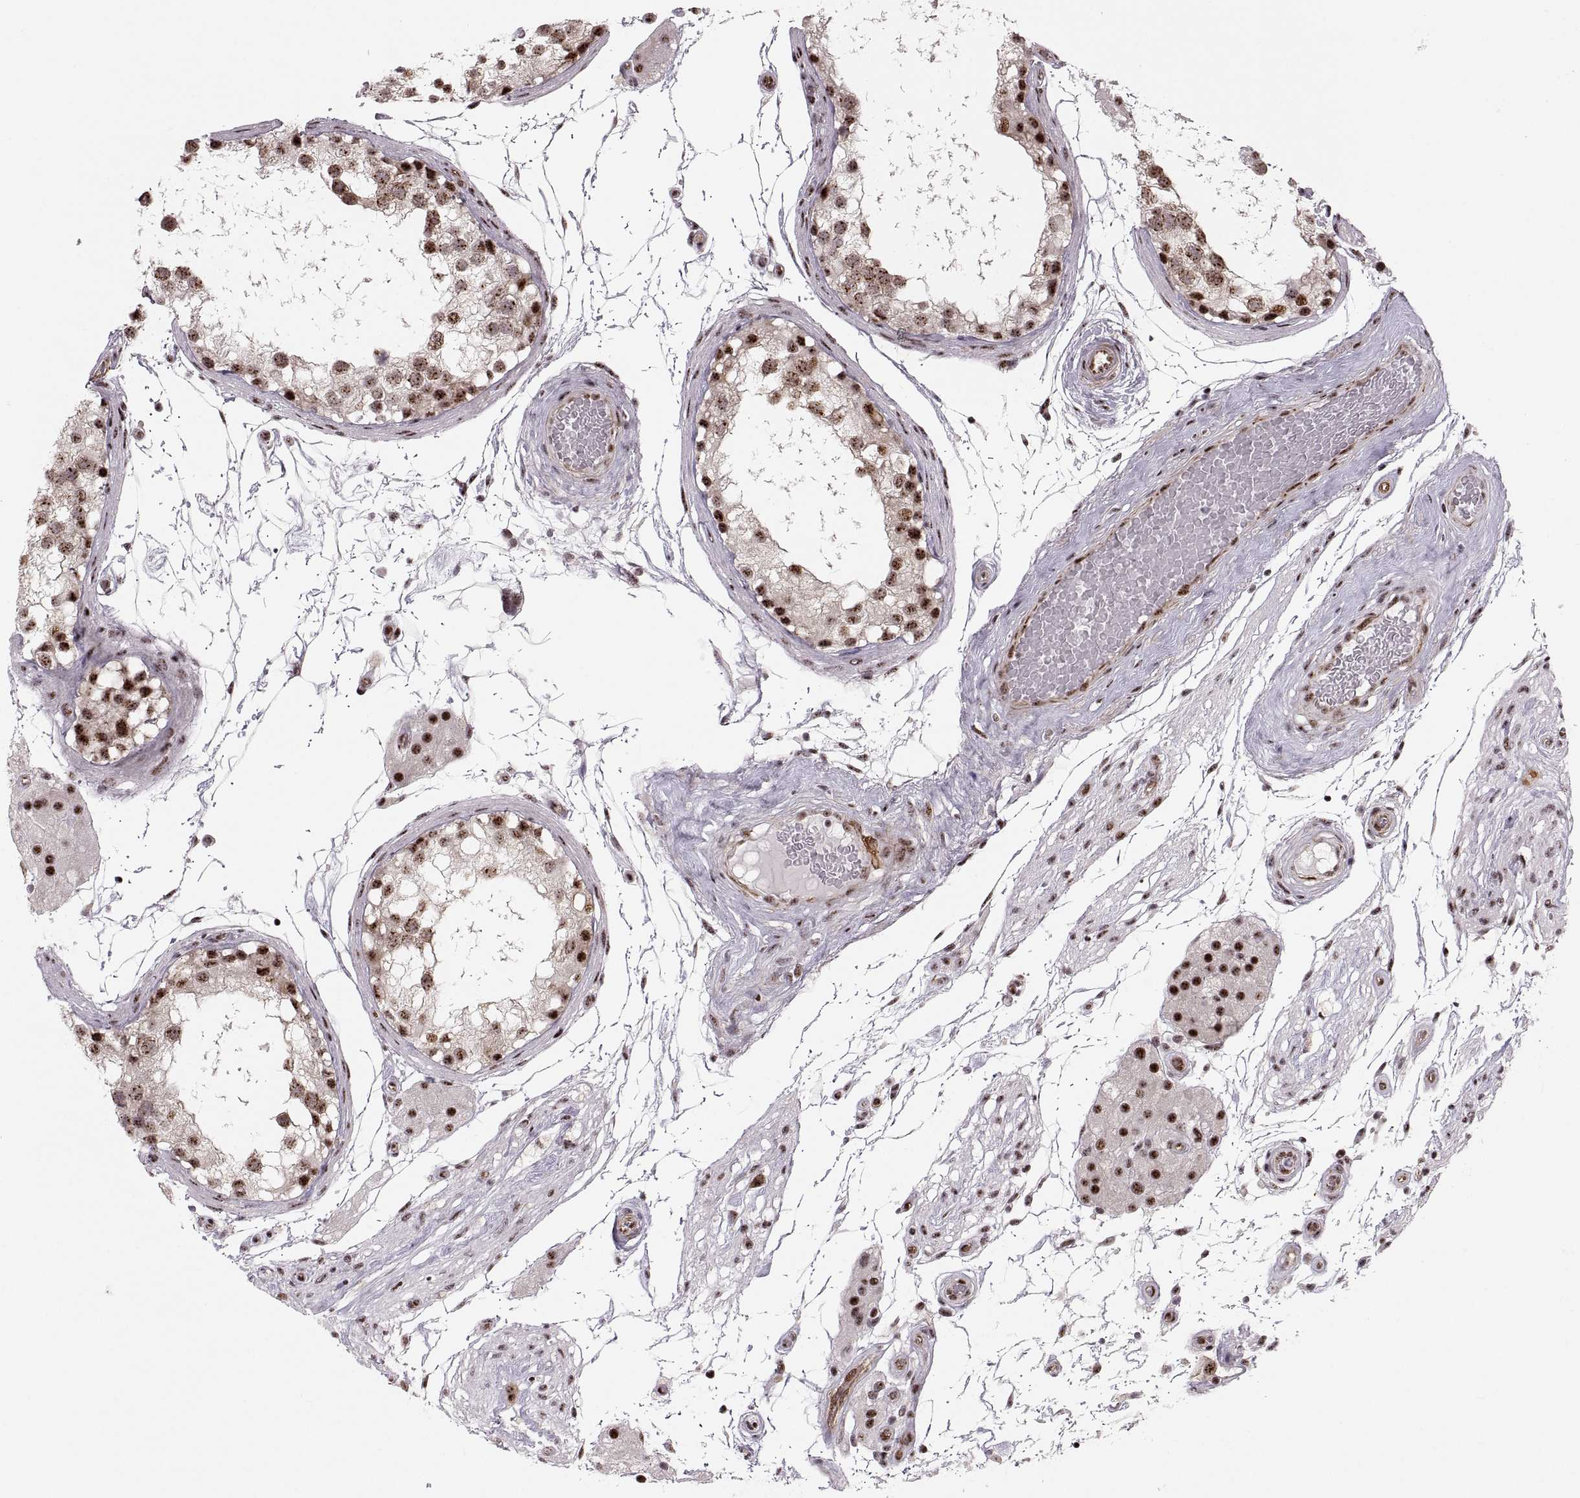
{"staining": {"intensity": "strong", "quantity": ">75%", "location": "nuclear"}, "tissue": "testis", "cell_type": "Cells in seminiferous ducts", "image_type": "normal", "snomed": [{"axis": "morphology", "description": "Normal tissue, NOS"}, {"axis": "morphology", "description": "Seminoma, NOS"}, {"axis": "topography", "description": "Testis"}], "caption": "Strong nuclear staining is present in about >75% of cells in seminiferous ducts in benign testis.", "gene": "ZCCHC17", "patient": {"sex": "male", "age": 65}}